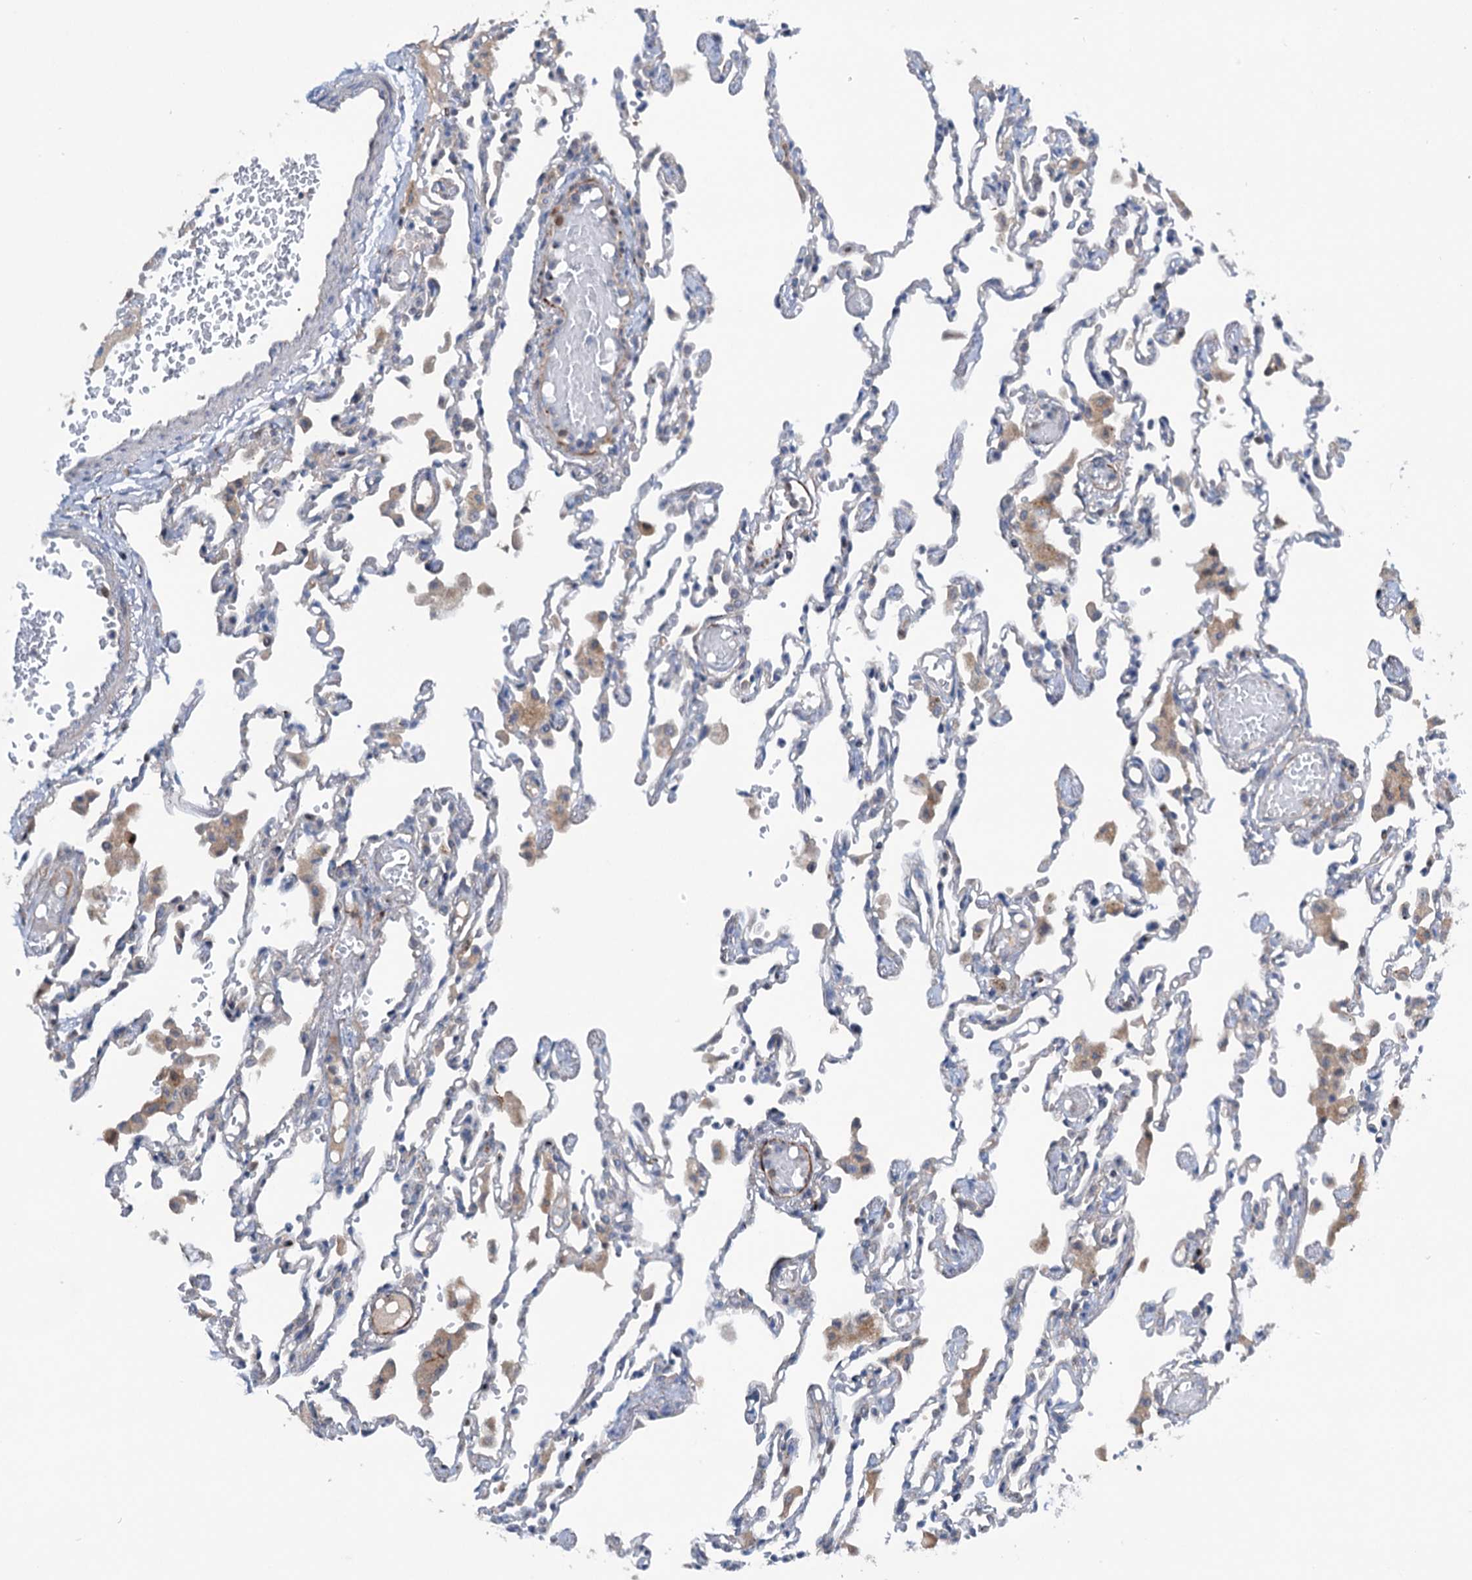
{"staining": {"intensity": "weak", "quantity": "<25%", "location": "cytoplasmic/membranous"}, "tissue": "lung", "cell_type": "Alveolar cells", "image_type": "normal", "snomed": [{"axis": "morphology", "description": "Normal tissue, NOS"}, {"axis": "topography", "description": "Bronchus"}, {"axis": "topography", "description": "Lung"}], "caption": "Immunohistochemical staining of unremarkable human lung reveals no significant expression in alveolar cells. Brightfield microscopy of immunohistochemistry stained with DAB (3,3'-diaminobenzidine) (brown) and hematoxylin (blue), captured at high magnification.", "gene": "NCAPD2", "patient": {"sex": "female", "age": 49}}